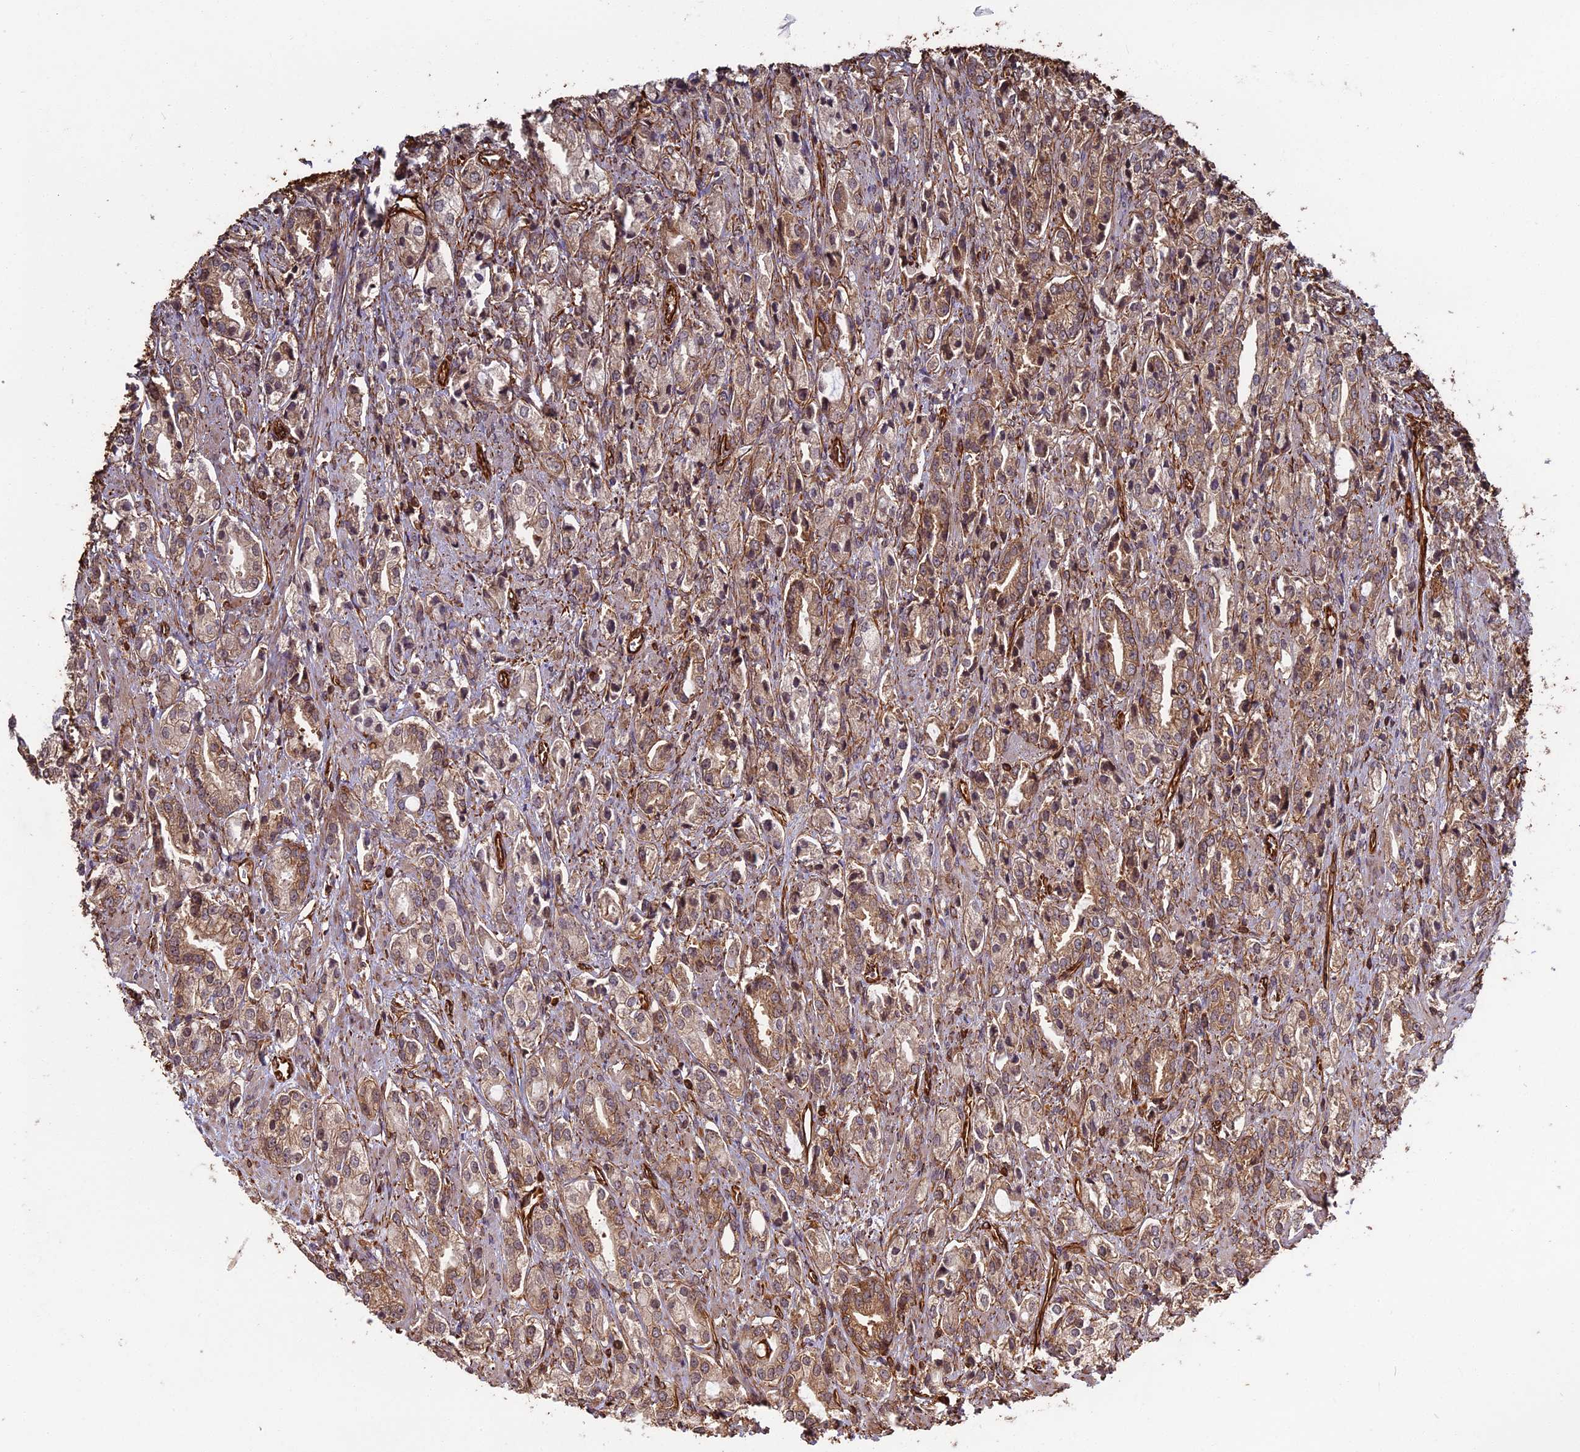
{"staining": {"intensity": "moderate", "quantity": "25%-75%", "location": "cytoplasmic/membranous"}, "tissue": "prostate cancer", "cell_type": "Tumor cells", "image_type": "cancer", "snomed": [{"axis": "morphology", "description": "Adenocarcinoma, High grade"}, {"axis": "topography", "description": "Prostate"}], "caption": "IHC of prostate cancer displays medium levels of moderate cytoplasmic/membranous staining in about 25%-75% of tumor cells. Nuclei are stained in blue.", "gene": "CCDC124", "patient": {"sex": "male", "age": 50}}